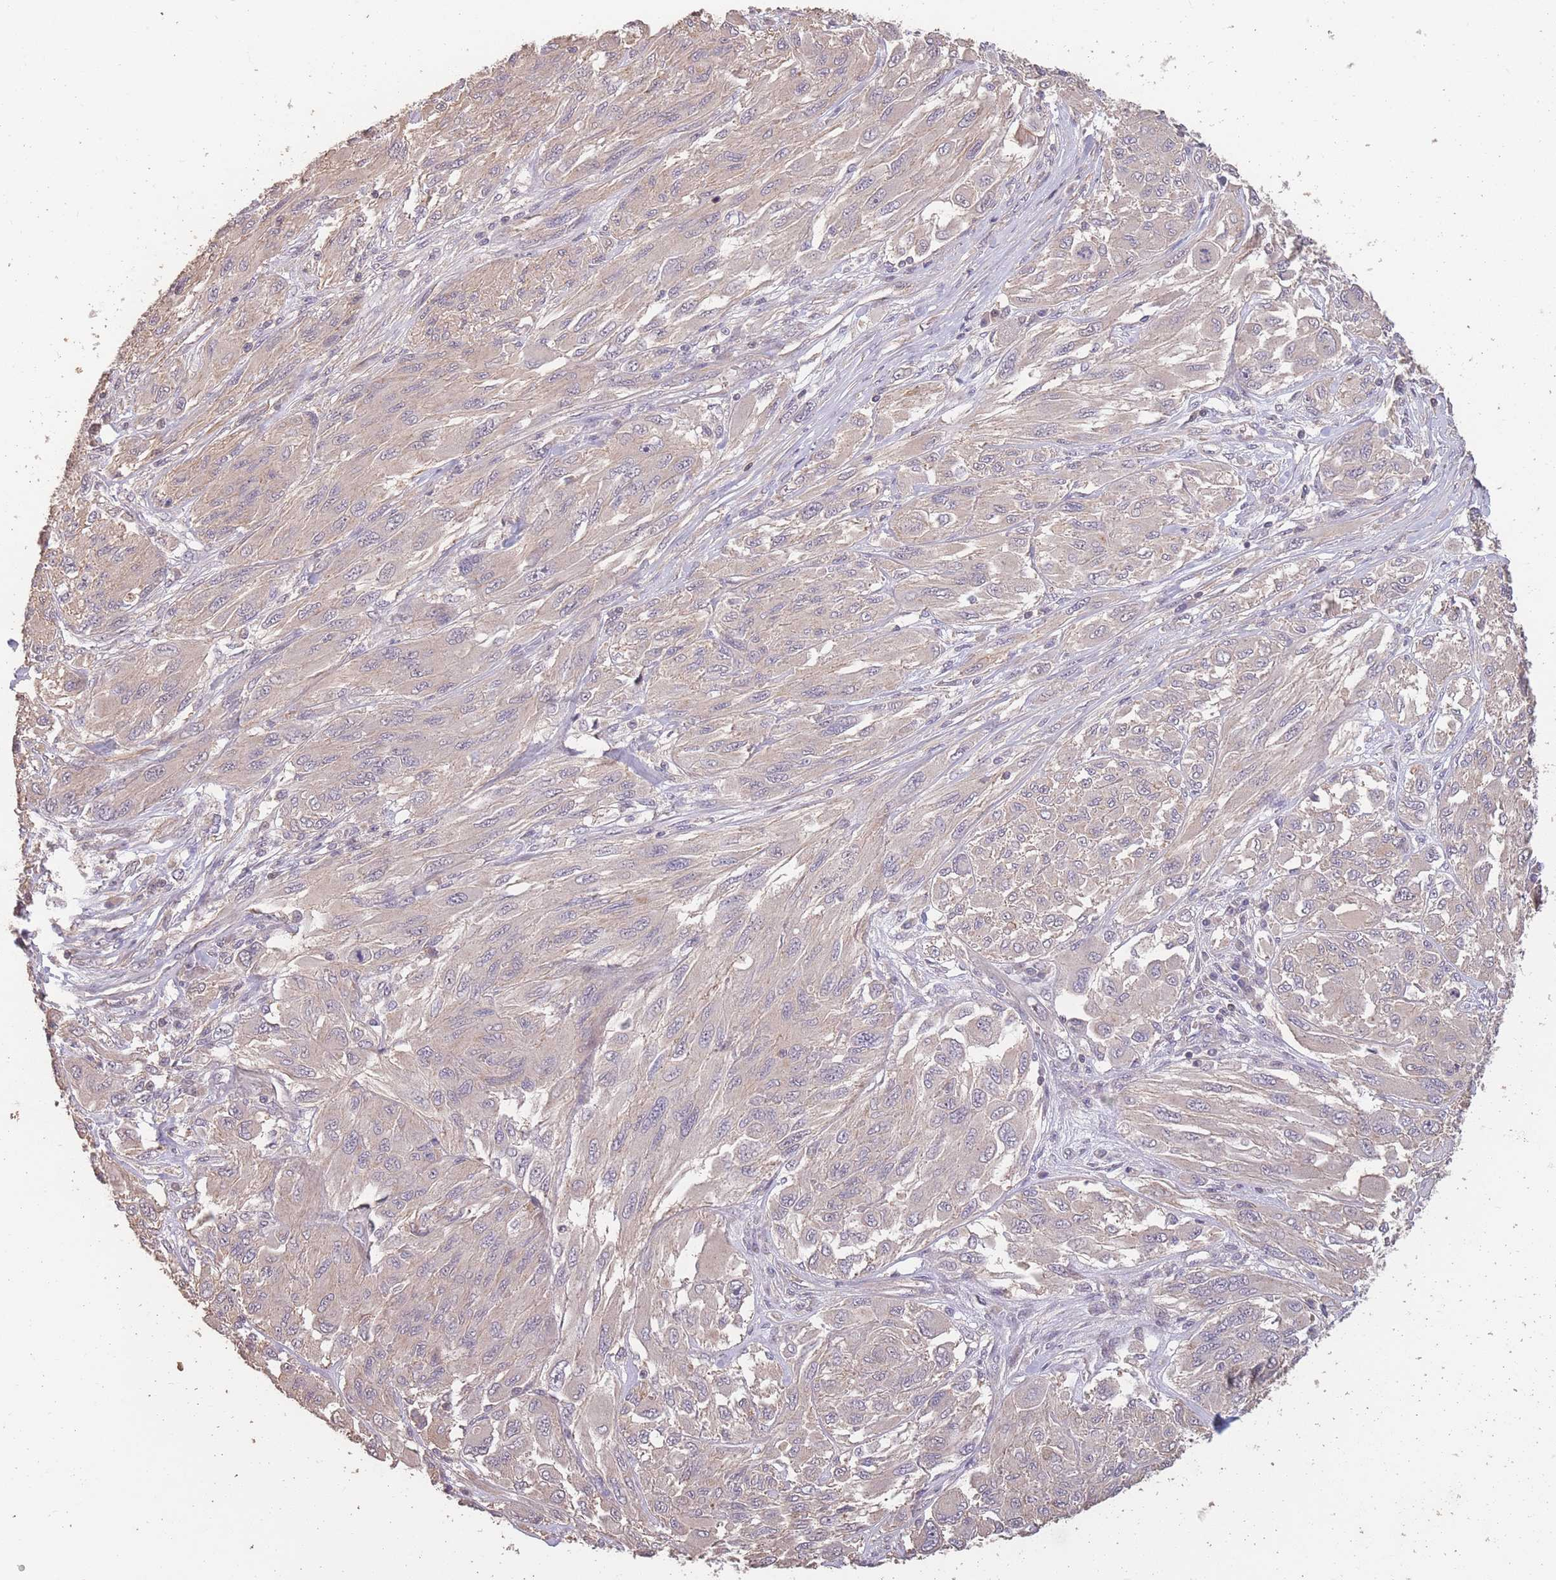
{"staining": {"intensity": "negative", "quantity": "none", "location": "none"}, "tissue": "melanoma", "cell_type": "Tumor cells", "image_type": "cancer", "snomed": [{"axis": "morphology", "description": "Malignant melanoma, NOS"}, {"axis": "topography", "description": "Skin"}], "caption": "The micrograph displays no staining of tumor cells in malignant melanoma. (Brightfield microscopy of DAB IHC at high magnification).", "gene": "NLRC4", "patient": {"sex": "female", "age": 91}}